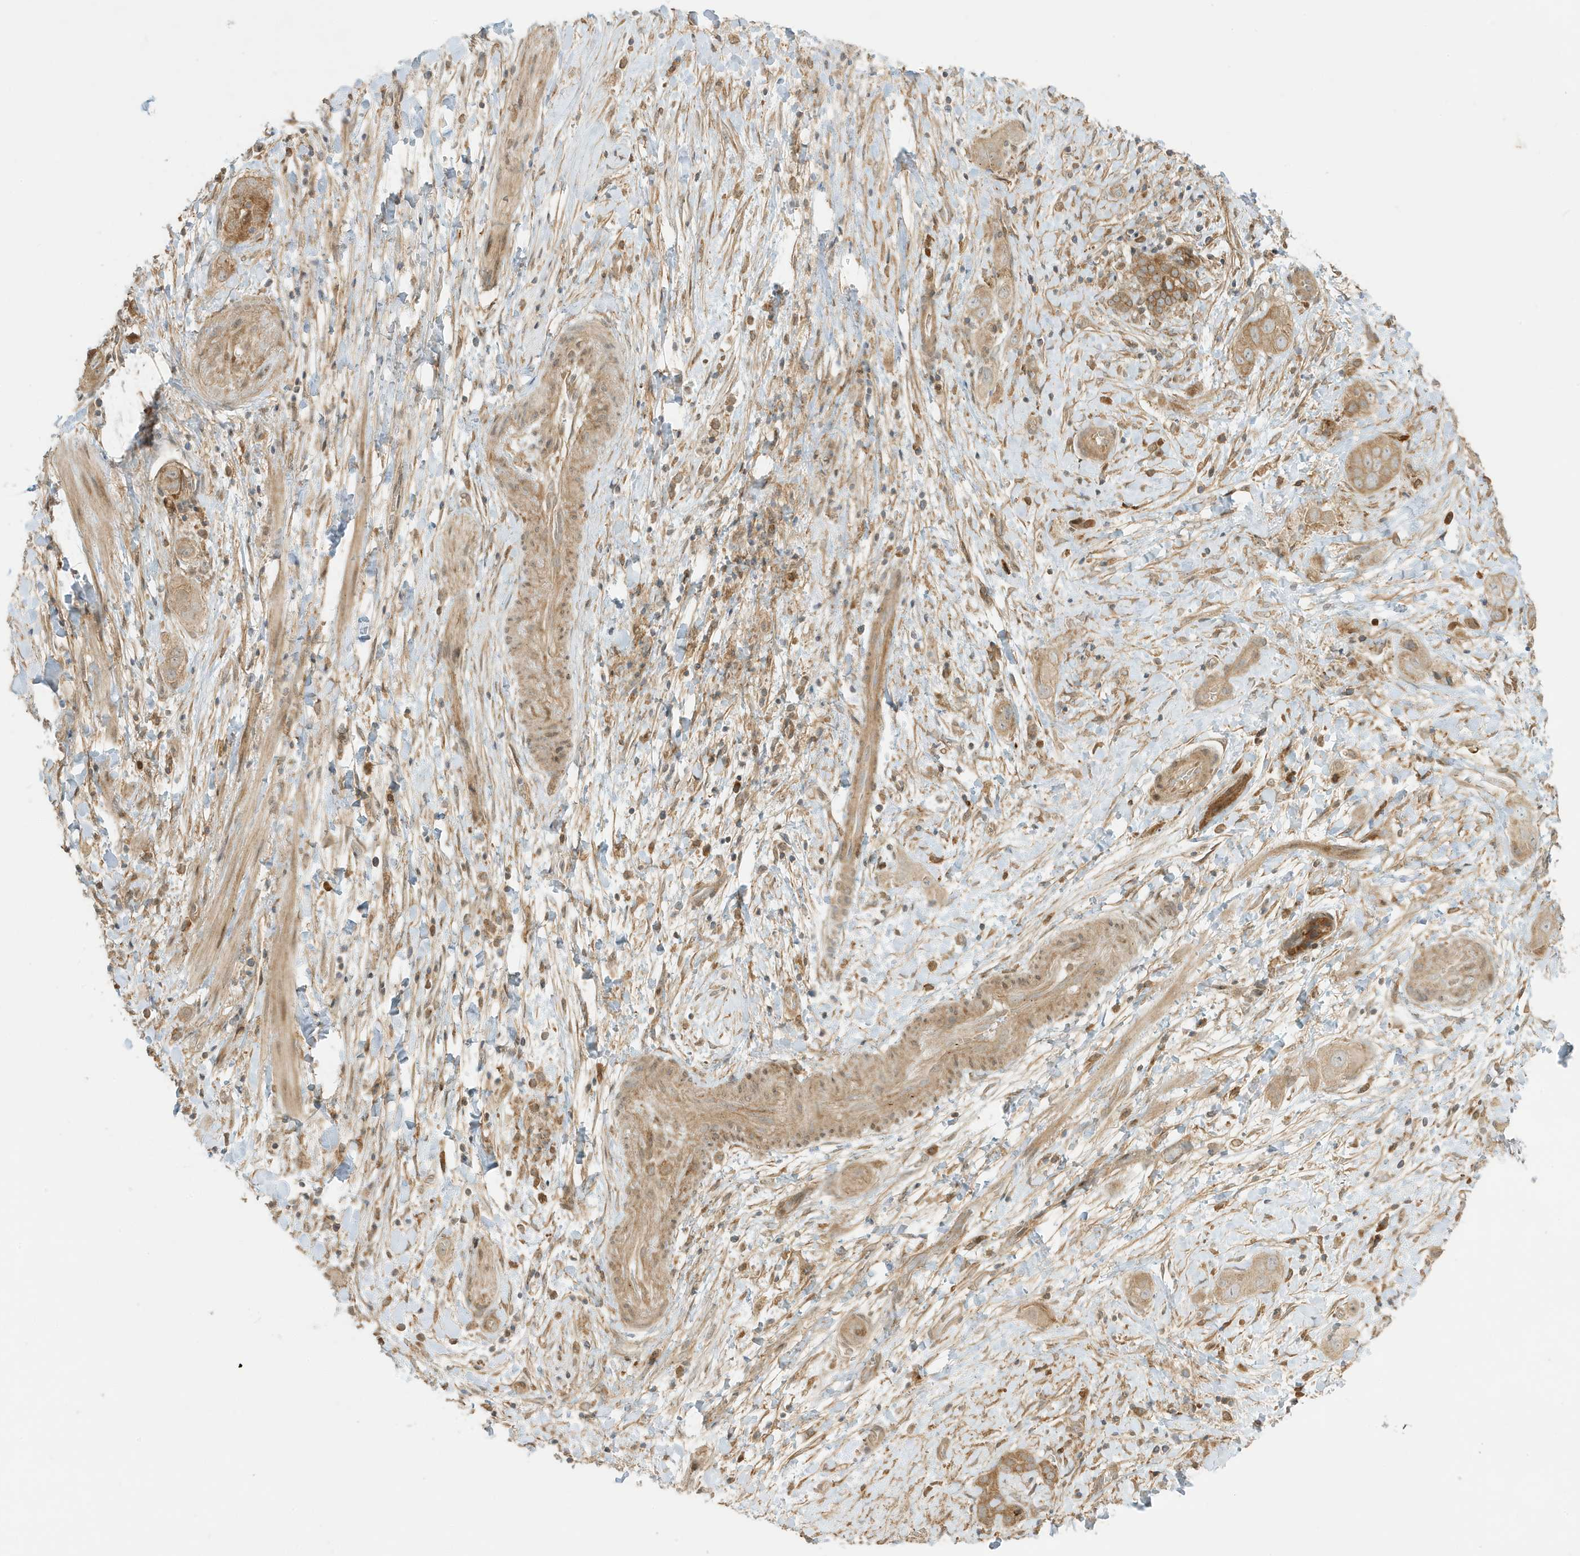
{"staining": {"intensity": "moderate", "quantity": ">75%", "location": "cytoplasmic/membranous"}, "tissue": "liver cancer", "cell_type": "Tumor cells", "image_type": "cancer", "snomed": [{"axis": "morphology", "description": "Cholangiocarcinoma"}, {"axis": "topography", "description": "Liver"}], "caption": "Moderate cytoplasmic/membranous positivity is identified in approximately >75% of tumor cells in liver cholangiocarcinoma.", "gene": "SCARF2", "patient": {"sex": "female", "age": 52}}